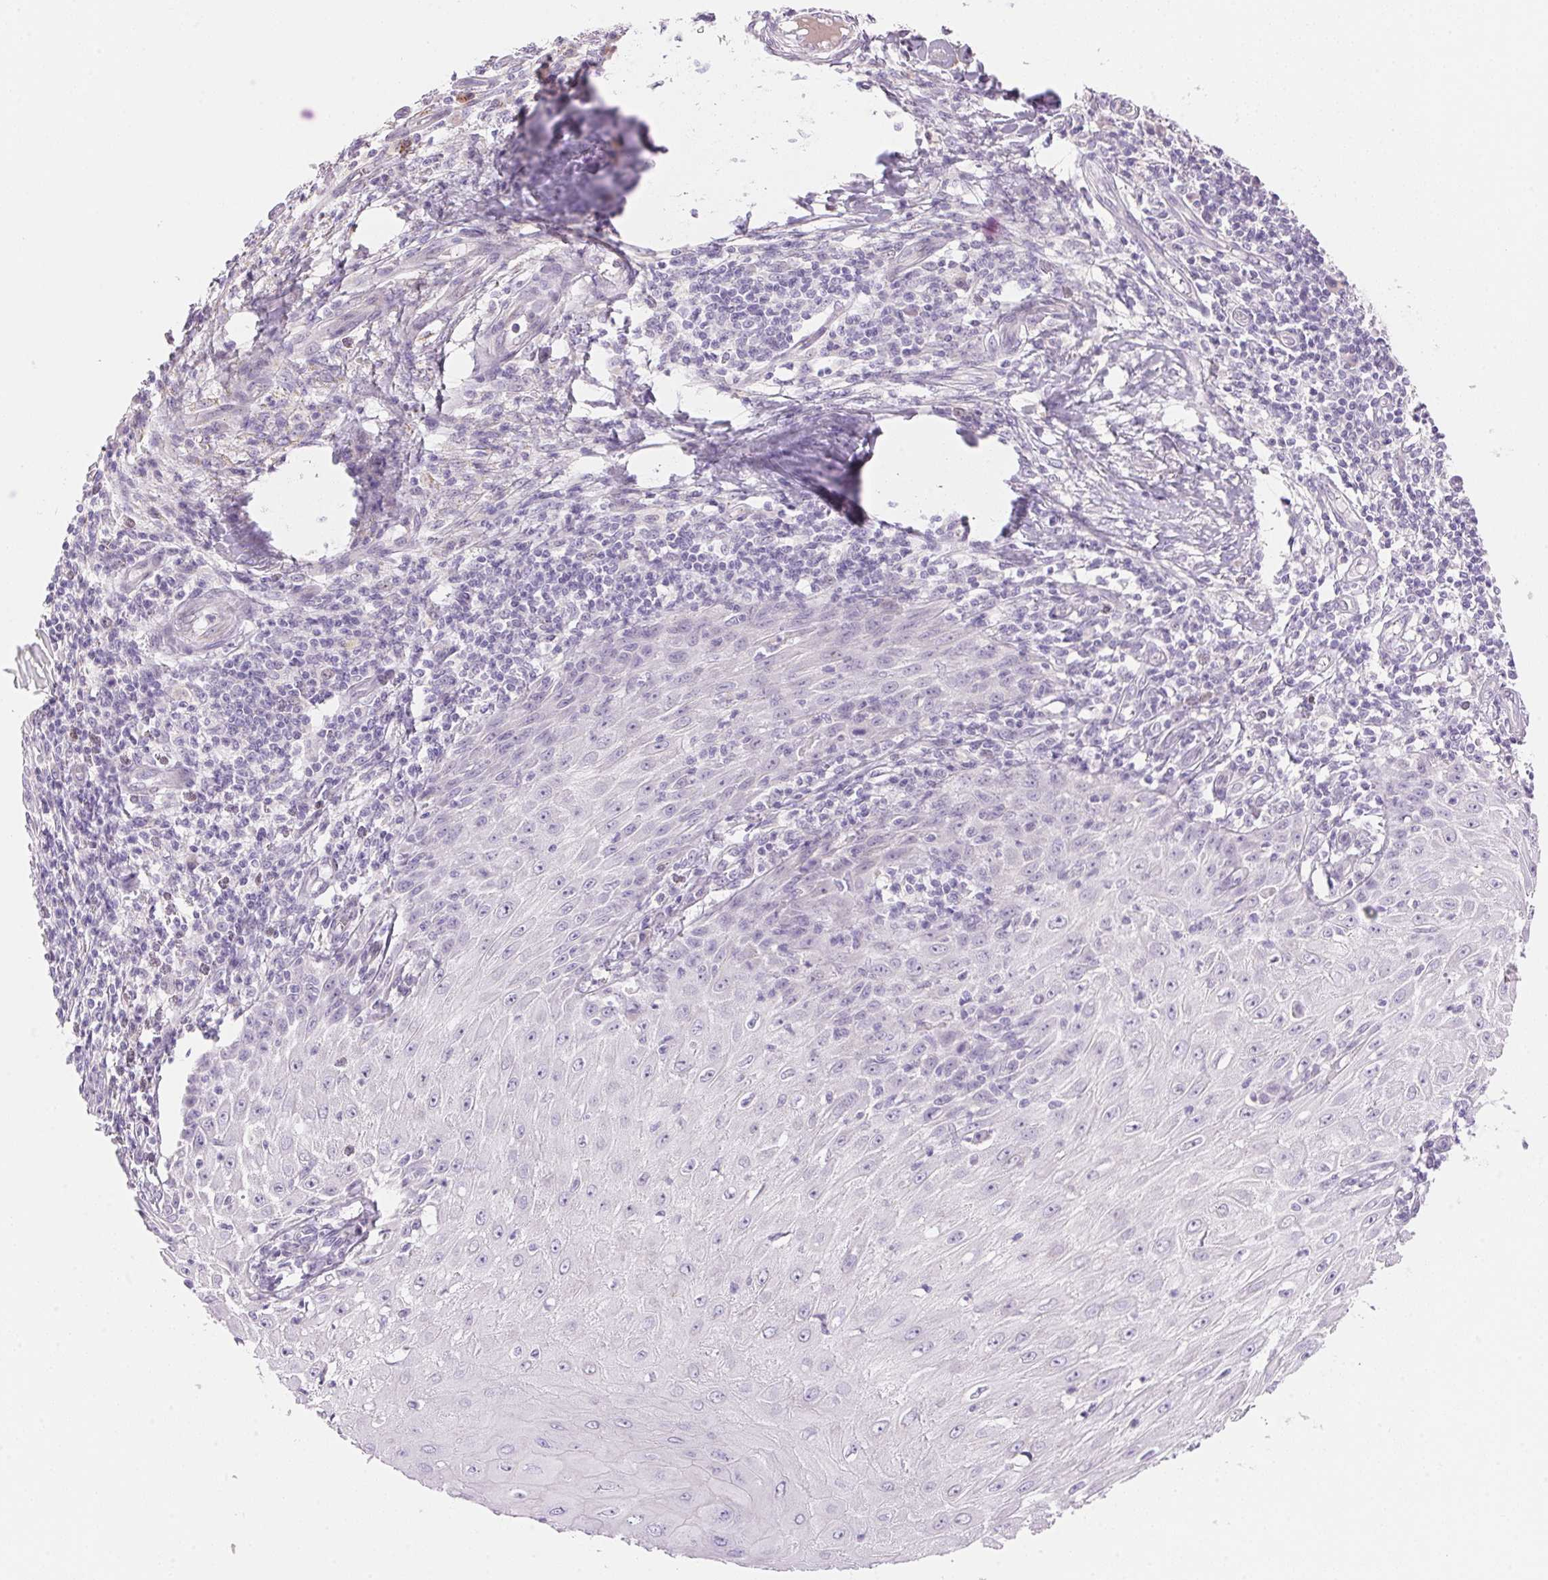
{"staining": {"intensity": "negative", "quantity": "none", "location": "none"}, "tissue": "skin cancer", "cell_type": "Tumor cells", "image_type": "cancer", "snomed": [{"axis": "morphology", "description": "Squamous cell carcinoma, NOS"}, {"axis": "topography", "description": "Skin"}], "caption": "This image is of squamous cell carcinoma (skin) stained with immunohistochemistry to label a protein in brown with the nuclei are counter-stained blue. There is no expression in tumor cells.", "gene": "TEKT1", "patient": {"sex": "female", "age": 73}}